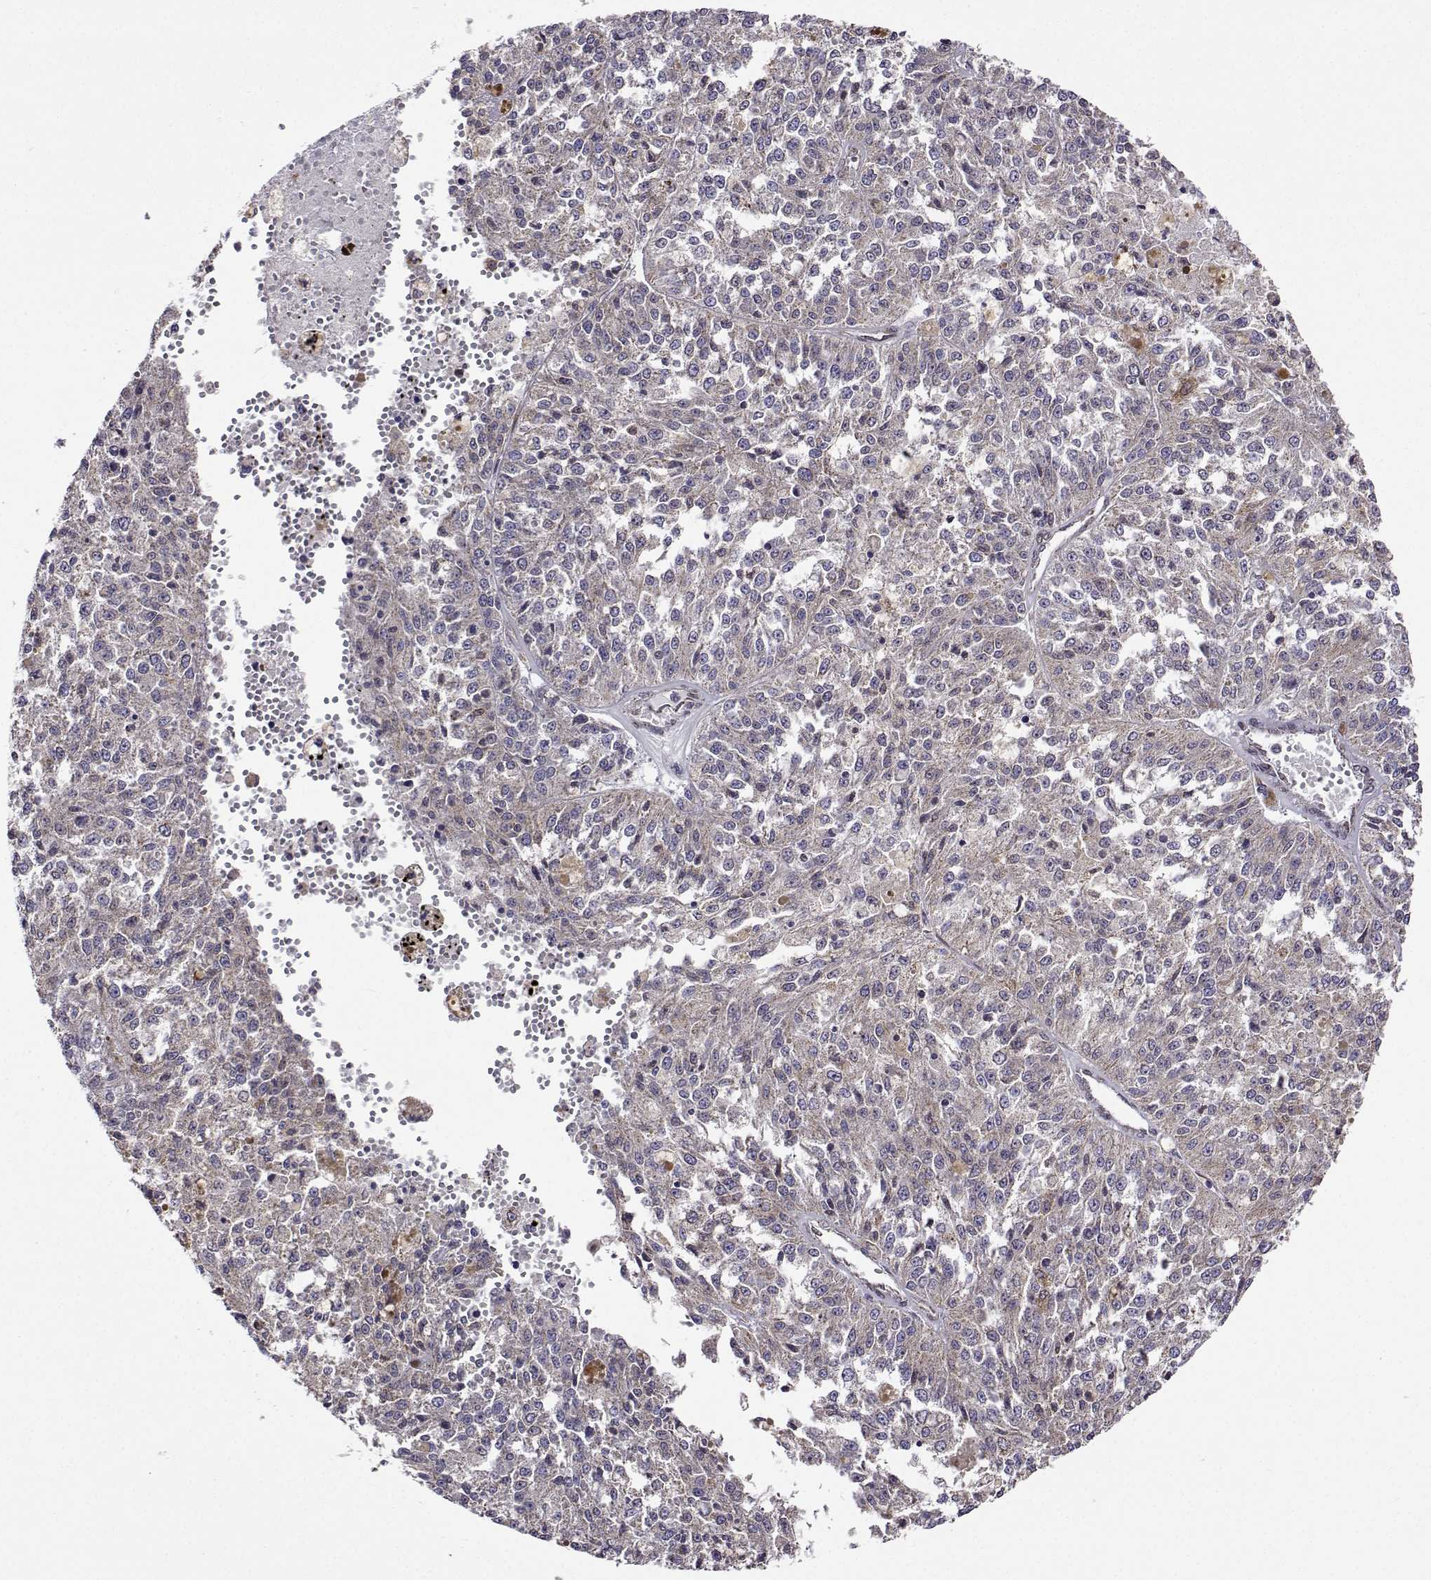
{"staining": {"intensity": "negative", "quantity": "none", "location": "none"}, "tissue": "melanoma", "cell_type": "Tumor cells", "image_type": "cancer", "snomed": [{"axis": "morphology", "description": "Malignant melanoma, Metastatic site"}, {"axis": "topography", "description": "Lymph node"}], "caption": "A histopathology image of malignant melanoma (metastatic site) stained for a protein shows no brown staining in tumor cells.", "gene": "PGRMC2", "patient": {"sex": "female", "age": 64}}